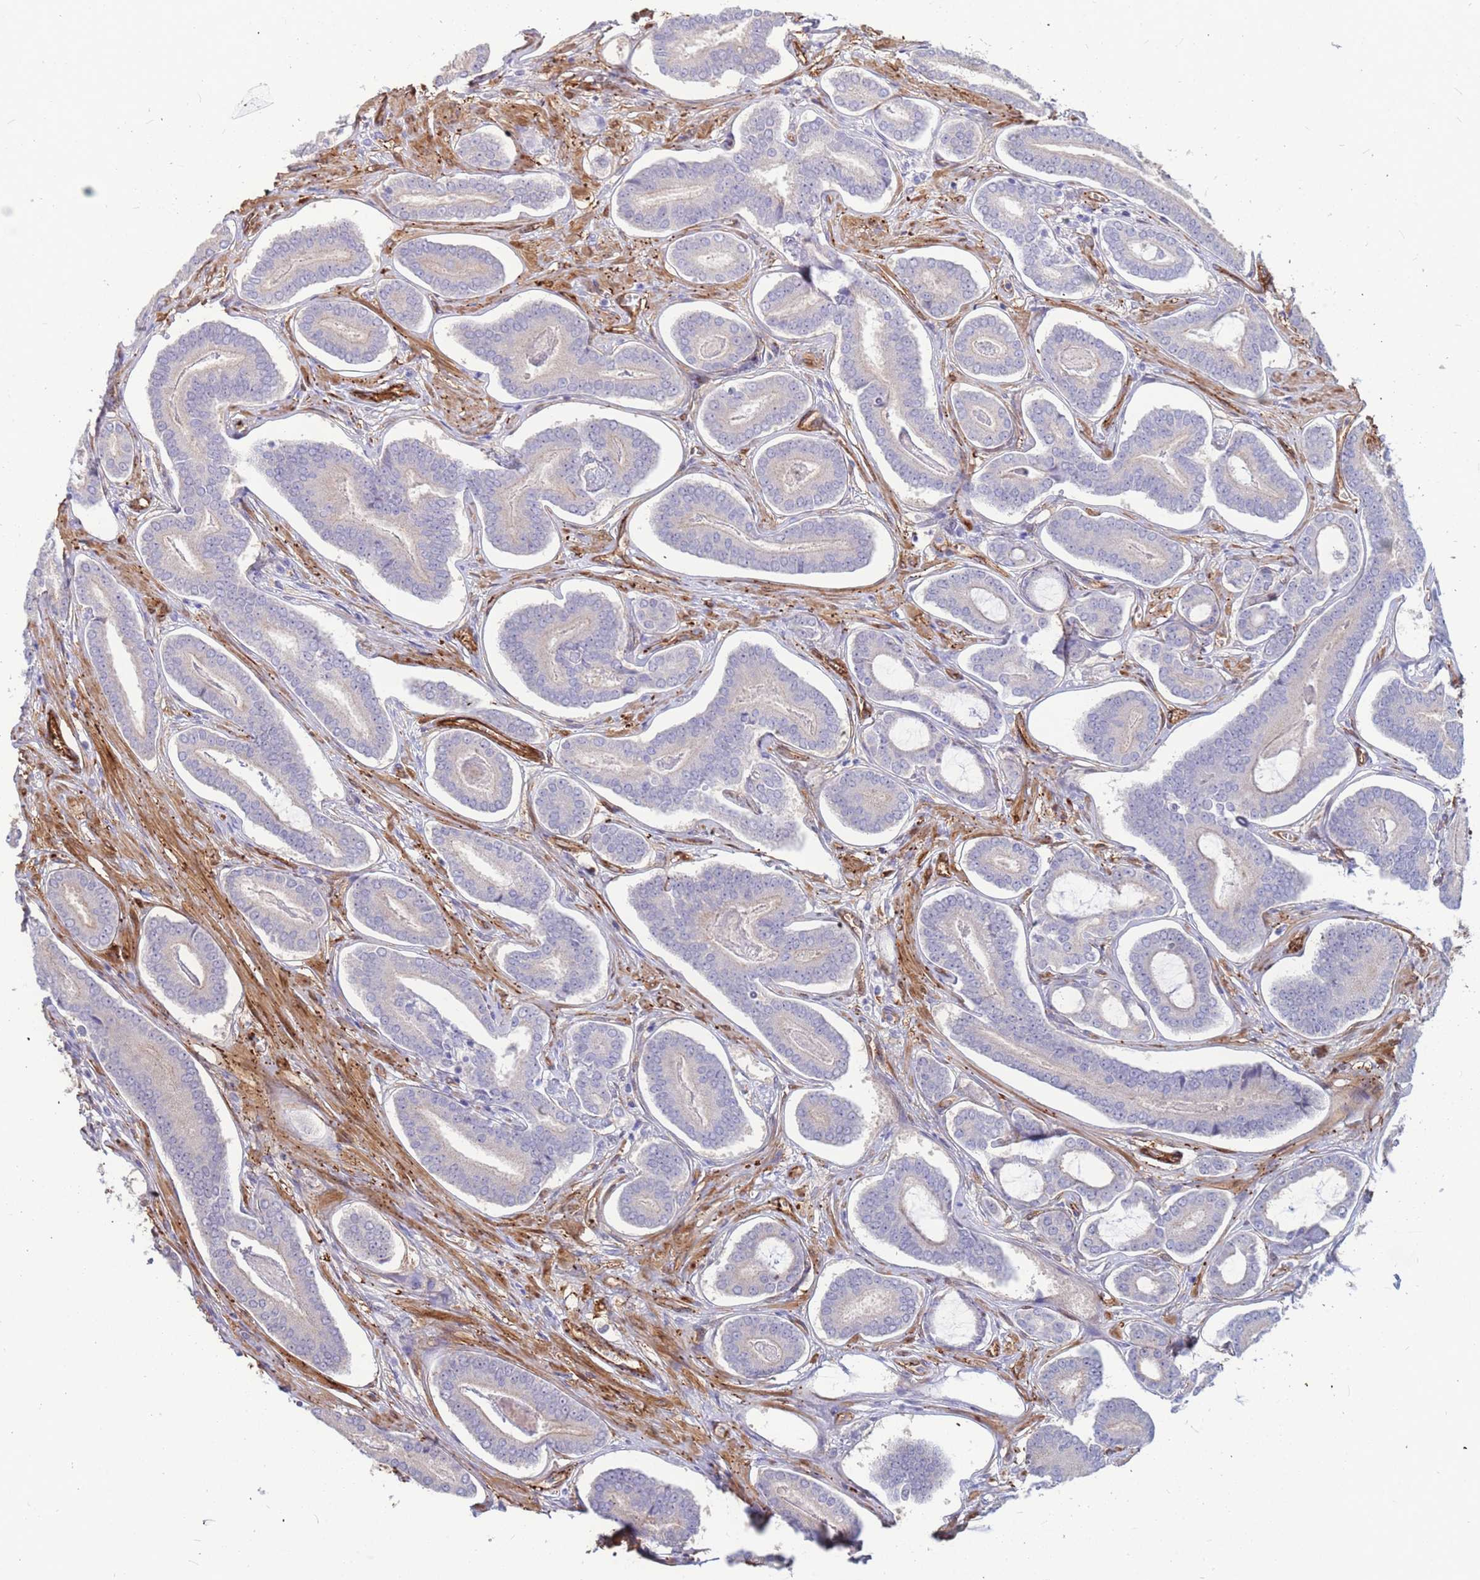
{"staining": {"intensity": "negative", "quantity": "none", "location": "none"}, "tissue": "prostate cancer", "cell_type": "Tumor cells", "image_type": "cancer", "snomed": [{"axis": "morphology", "description": "Adenocarcinoma, NOS"}, {"axis": "topography", "description": "Prostate and seminal vesicle, NOS"}], "caption": "This is a micrograph of IHC staining of adenocarcinoma (prostate), which shows no positivity in tumor cells.", "gene": "EHD2", "patient": {"sex": "male", "age": 76}}